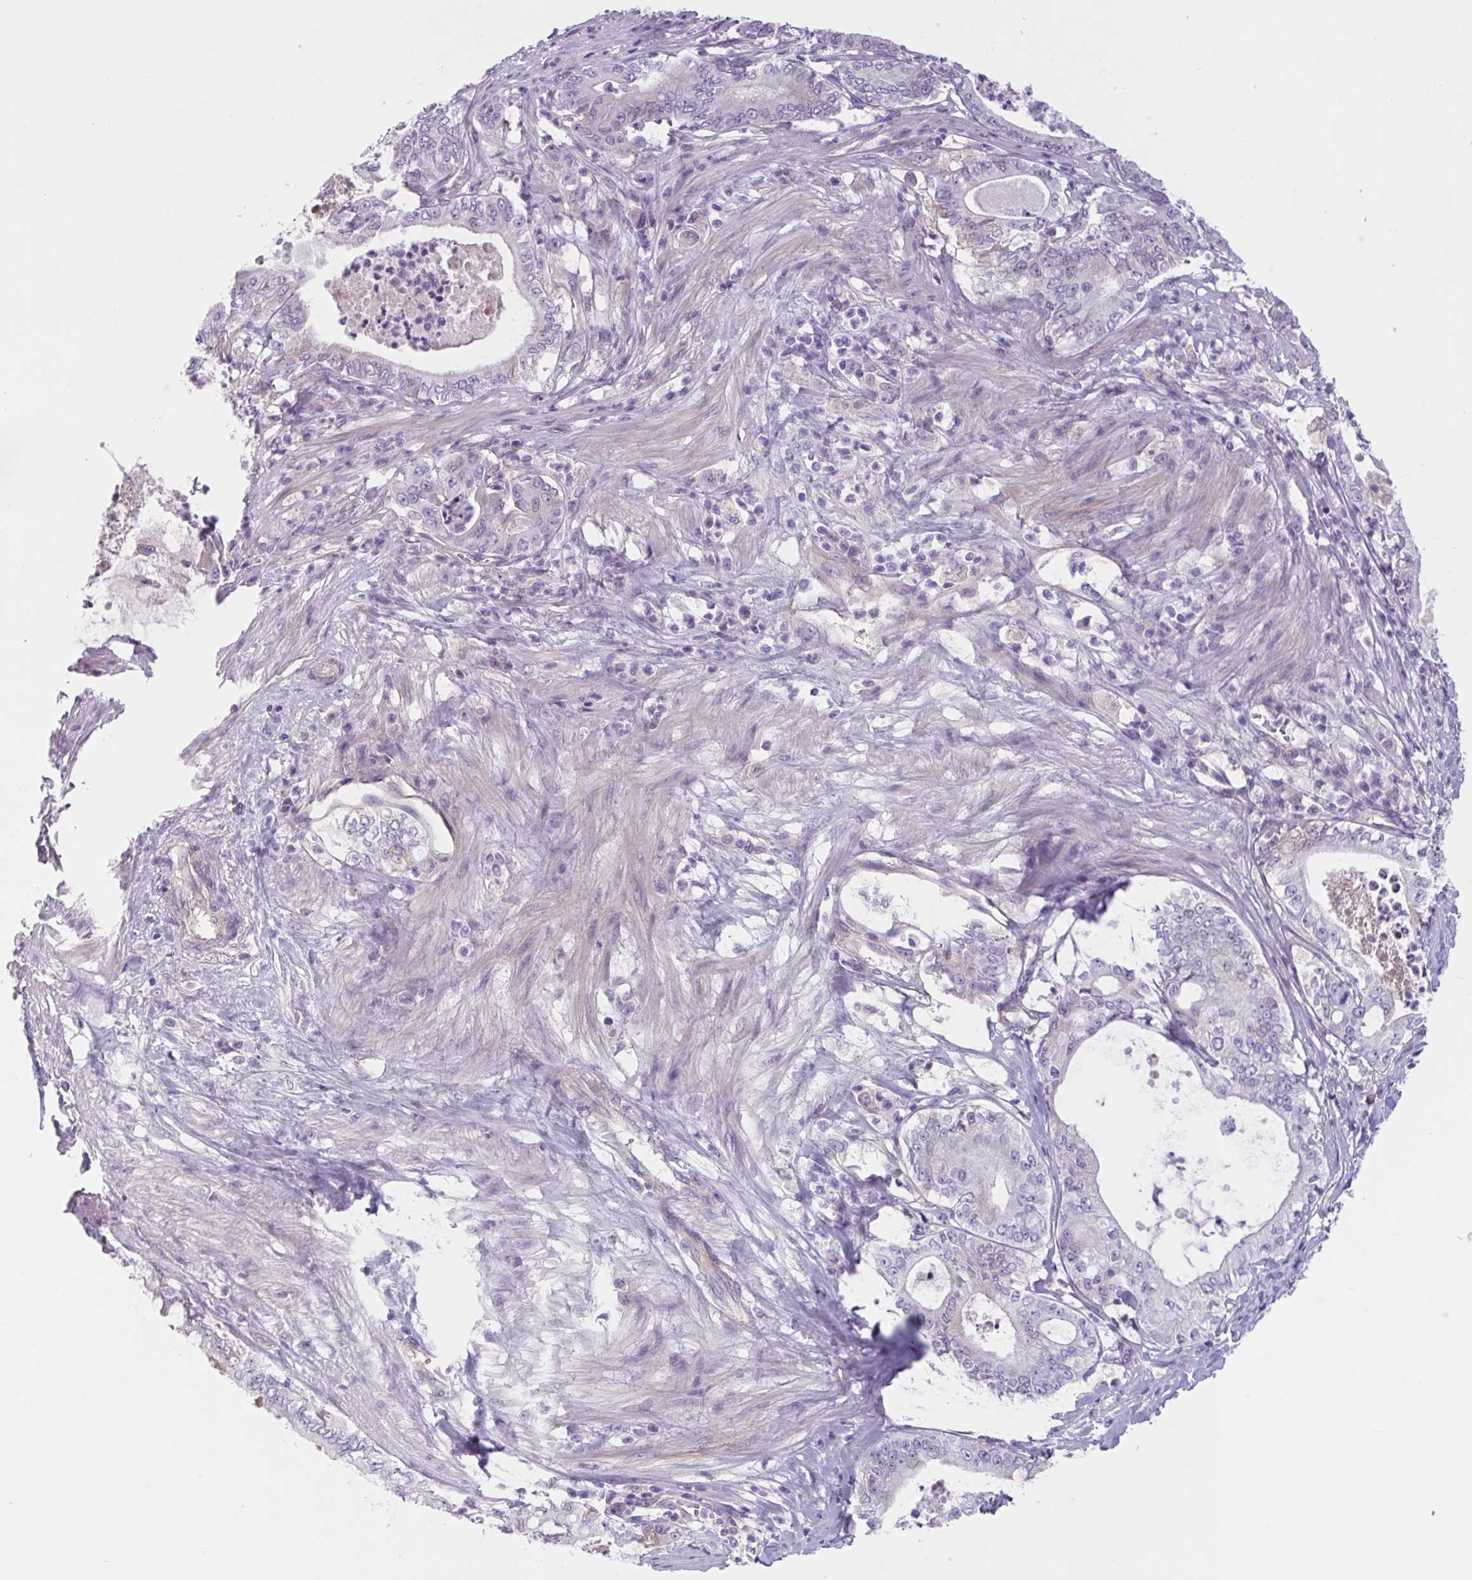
{"staining": {"intensity": "weak", "quantity": "<25%", "location": "cytoplasmic/membranous"}, "tissue": "pancreatic cancer", "cell_type": "Tumor cells", "image_type": "cancer", "snomed": [{"axis": "morphology", "description": "Adenocarcinoma, NOS"}, {"axis": "topography", "description": "Pancreas"}], "caption": "Pancreatic cancer stained for a protein using immunohistochemistry demonstrates no staining tumor cells.", "gene": "TTC7B", "patient": {"sex": "male", "age": 71}}